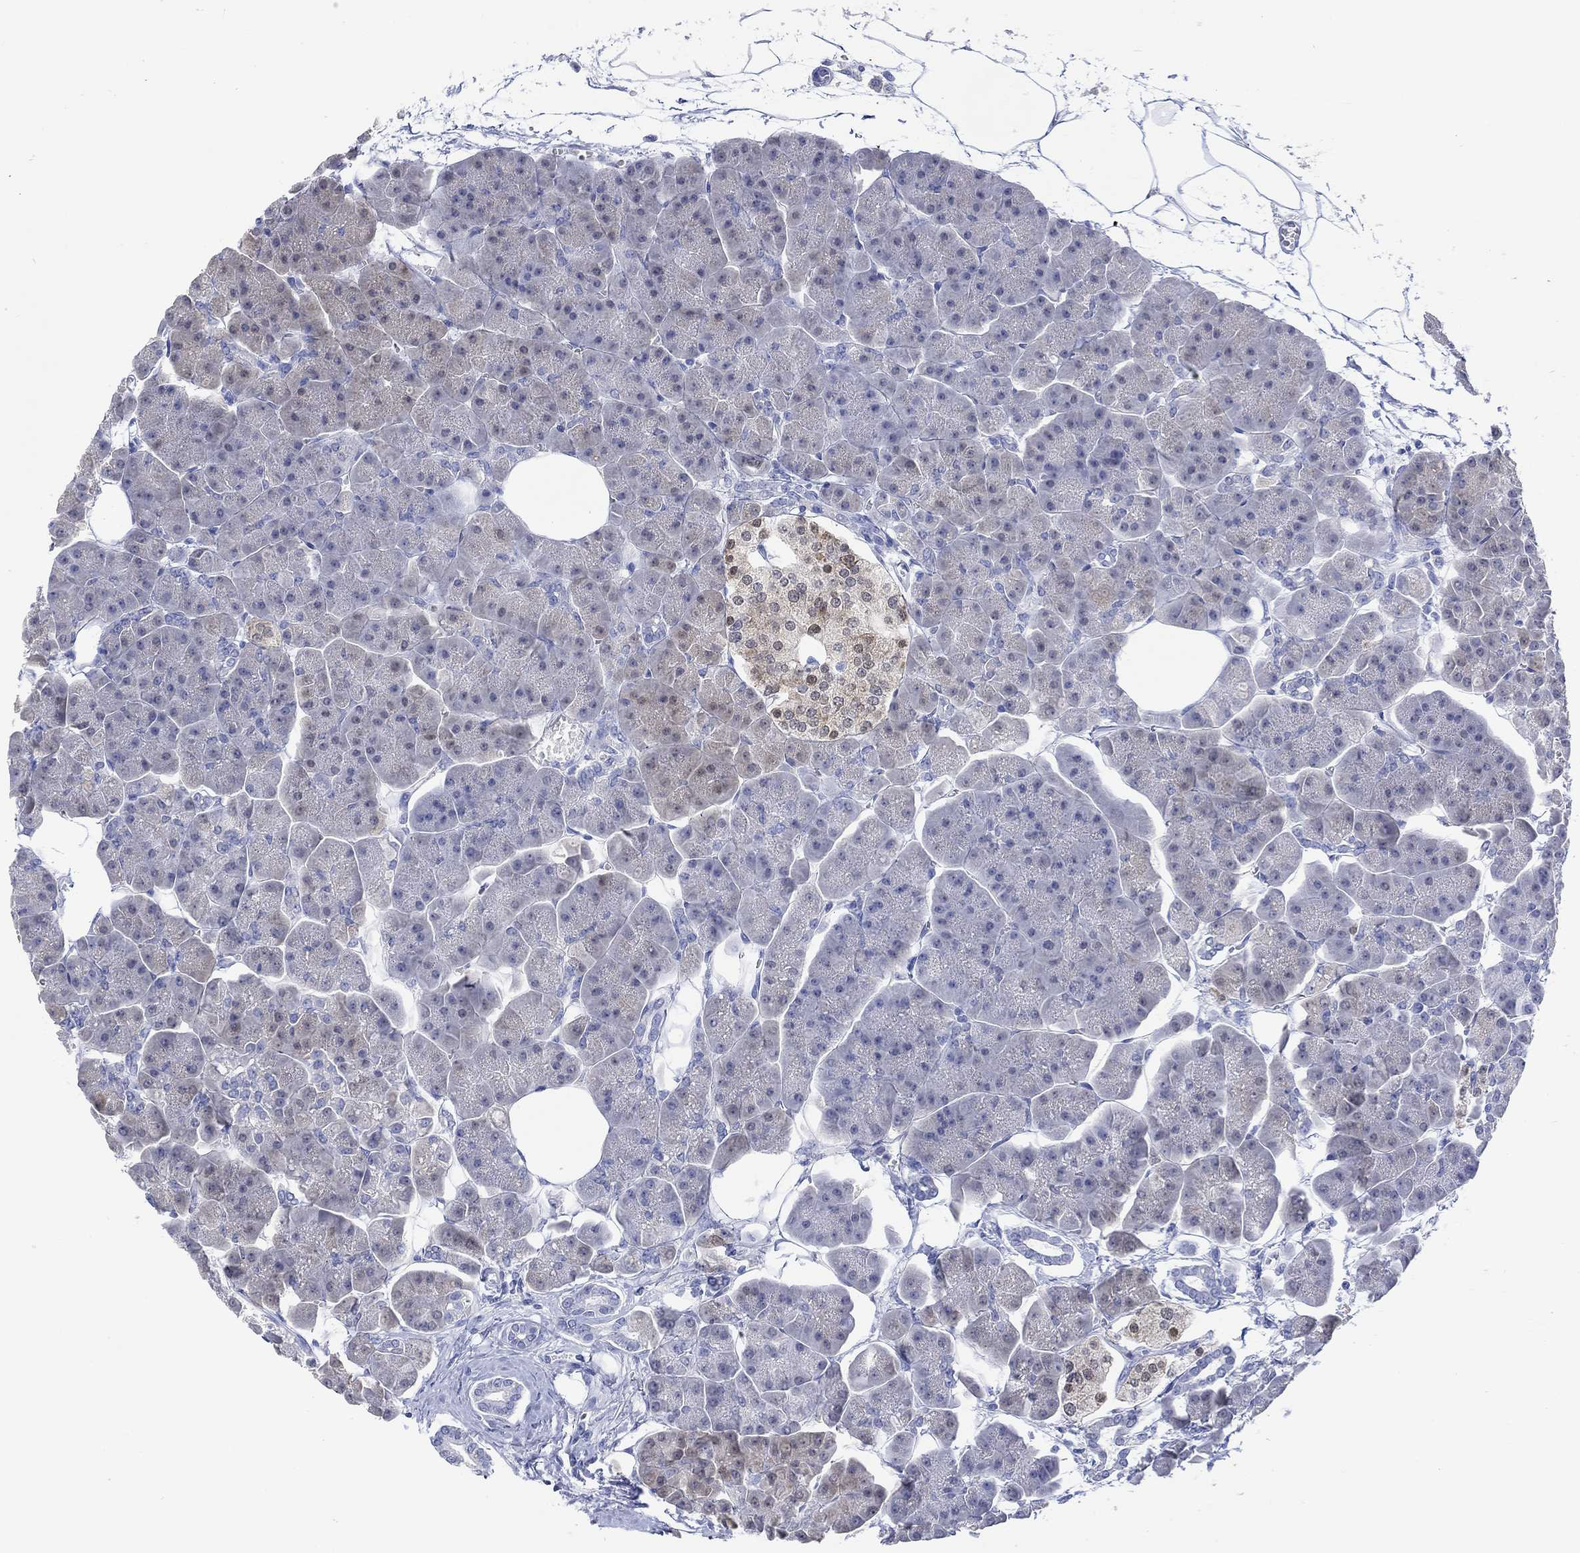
{"staining": {"intensity": "weak", "quantity": "25%-75%", "location": "cytoplasmic/membranous,nuclear"}, "tissue": "pancreas", "cell_type": "Exocrine glandular cells", "image_type": "normal", "snomed": [{"axis": "morphology", "description": "Normal tissue, NOS"}, {"axis": "topography", "description": "Adipose tissue"}, {"axis": "topography", "description": "Pancreas"}, {"axis": "topography", "description": "Peripheral nerve tissue"}], "caption": "IHC staining of unremarkable pancreas, which shows low levels of weak cytoplasmic/membranous,nuclear staining in approximately 25%-75% of exocrine glandular cells indicating weak cytoplasmic/membranous,nuclear protein expression. The staining was performed using DAB (3,3'-diaminobenzidine) (brown) for protein detection and nuclei were counterstained in hematoxylin (blue).", "gene": "MSI1", "patient": {"sex": "female", "age": 58}}